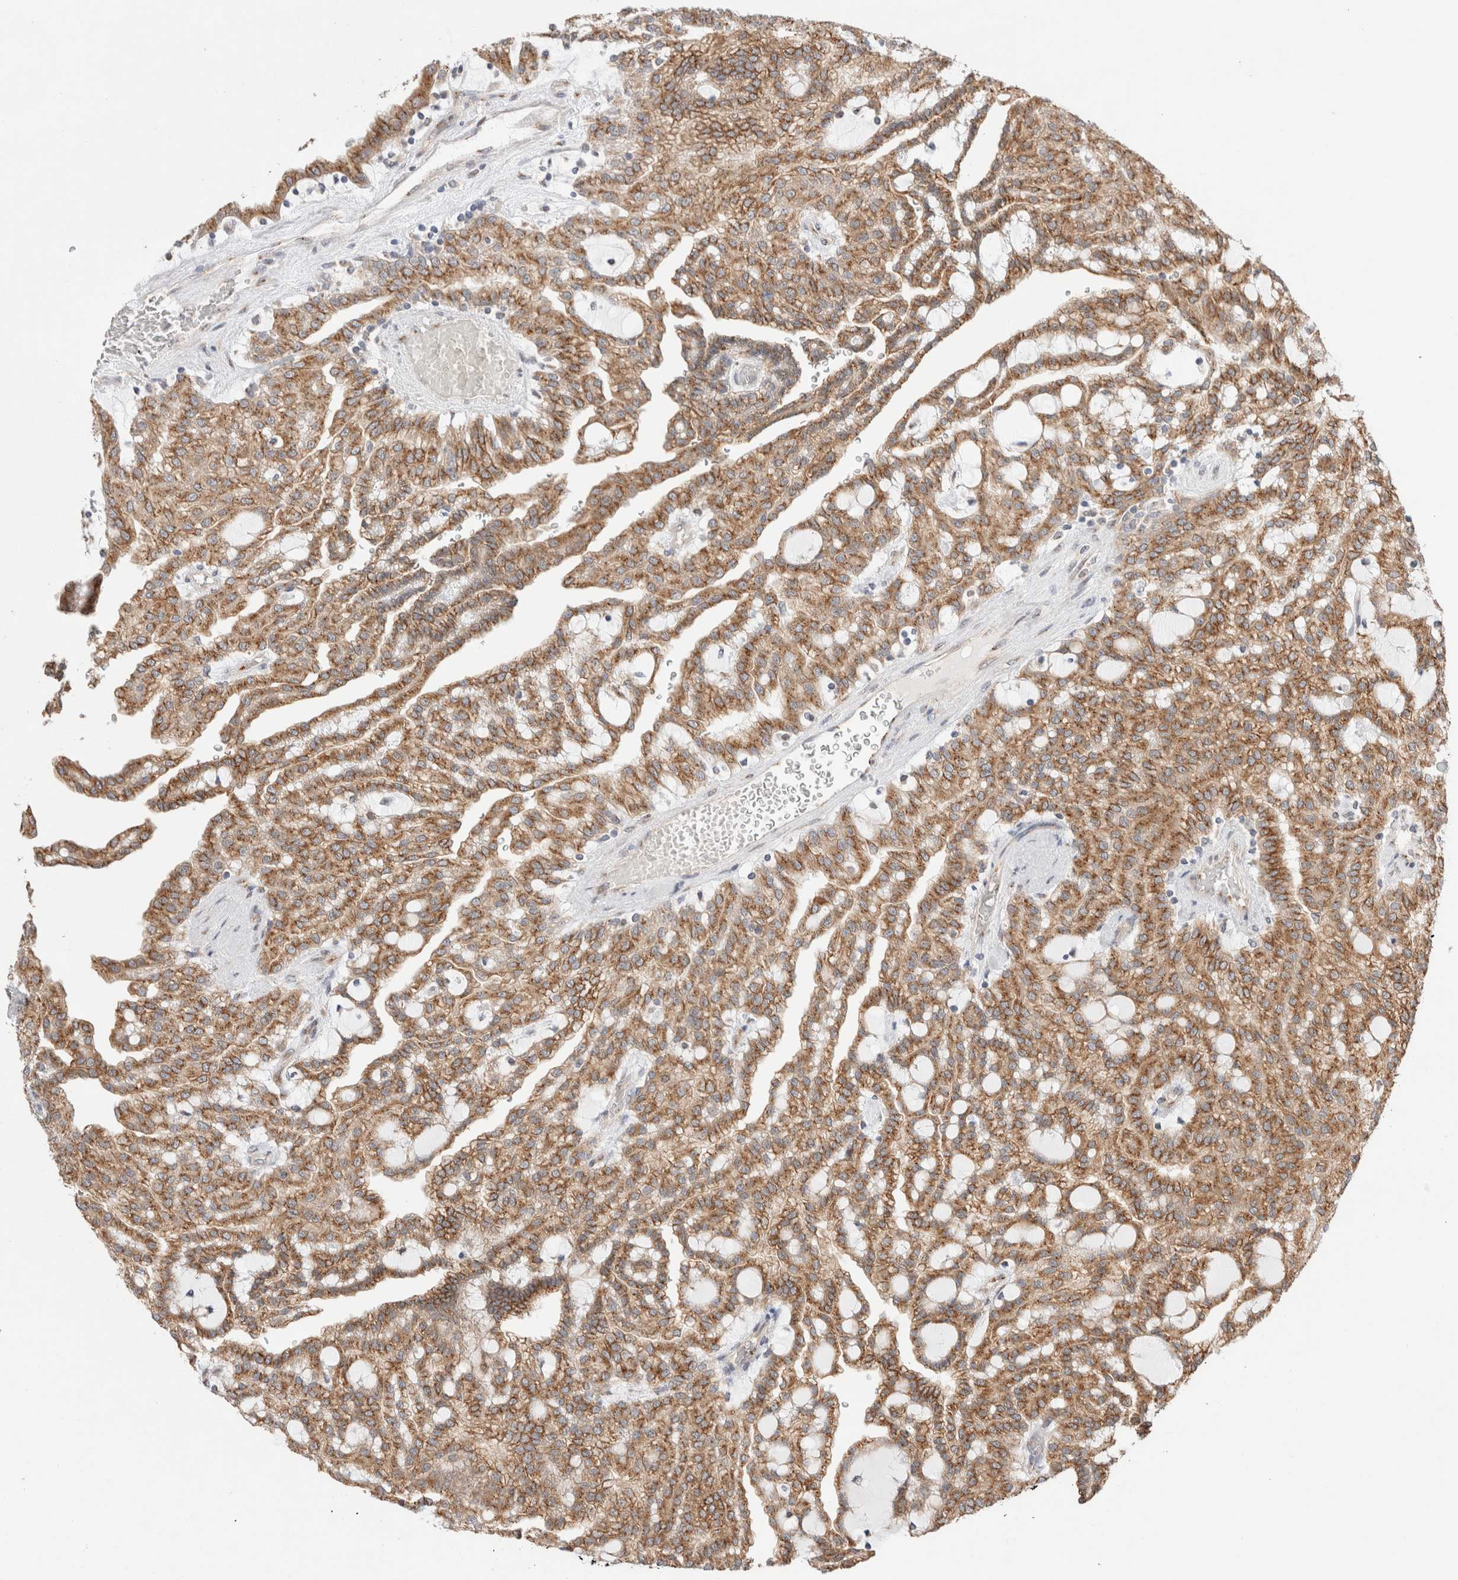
{"staining": {"intensity": "moderate", "quantity": ">75%", "location": "cytoplasmic/membranous"}, "tissue": "renal cancer", "cell_type": "Tumor cells", "image_type": "cancer", "snomed": [{"axis": "morphology", "description": "Adenocarcinoma, NOS"}, {"axis": "topography", "description": "Kidney"}], "caption": "Brown immunohistochemical staining in renal cancer (adenocarcinoma) displays moderate cytoplasmic/membranous expression in about >75% of tumor cells. The staining is performed using DAB (3,3'-diaminobenzidine) brown chromogen to label protein expression. The nuclei are counter-stained blue using hematoxylin.", "gene": "LMAN2L", "patient": {"sex": "male", "age": 63}}